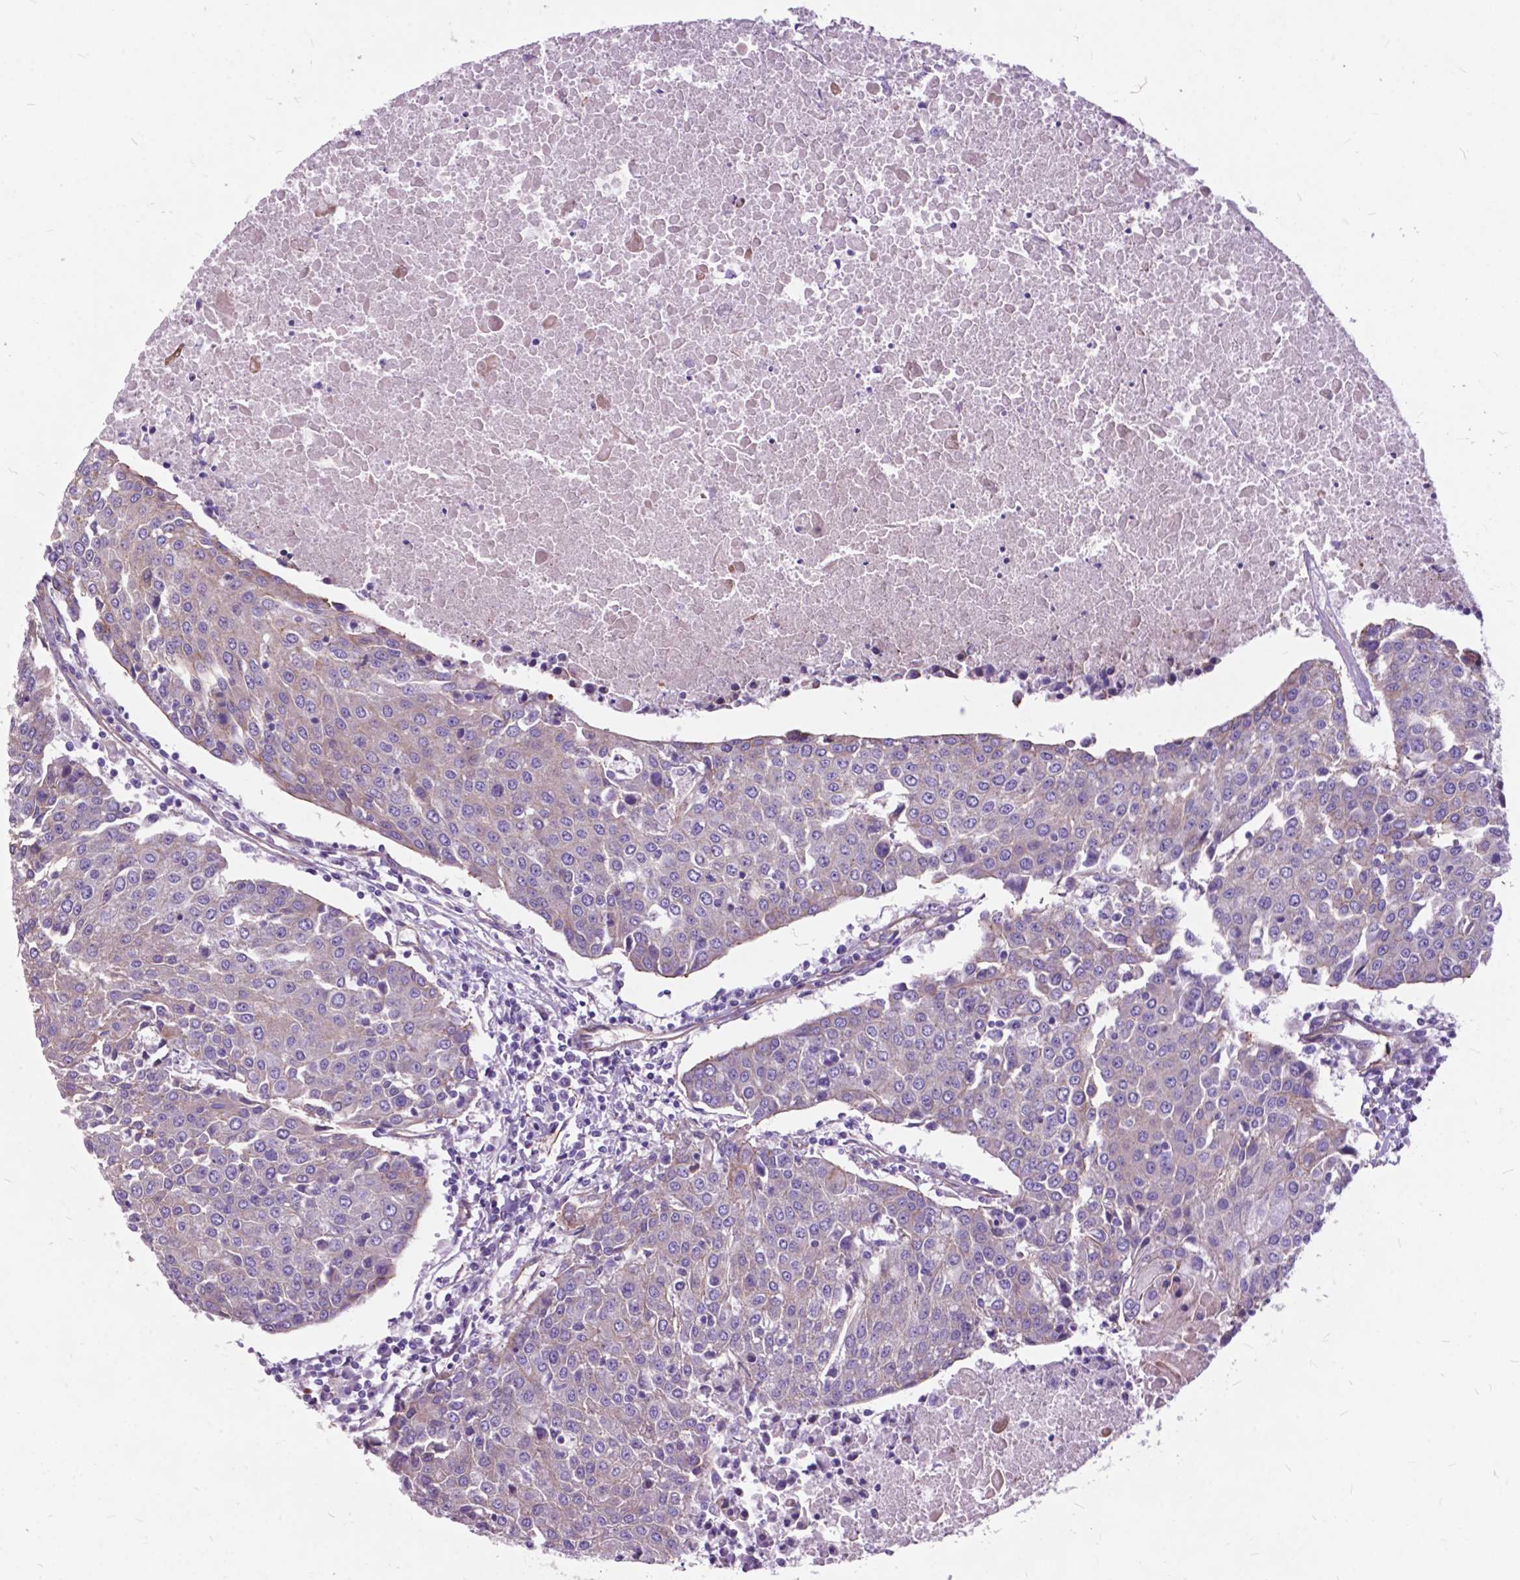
{"staining": {"intensity": "negative", "quantity": "none", "location": "none"}, "tissue": "urothelial cancer", "cell_type": "Tumor cells", "image_type": "cancer", "snomed": [{"axis": "morphology", "description": "Urothelial carcinoma, High grade"}, {"axis": "topography", "description": "Urinary bladder"}], "caption": "There is no significant expression in tumor cells of urothelial cancer.", "gene": "FLT4", "patient": {"sex": "female", "age": 85}}